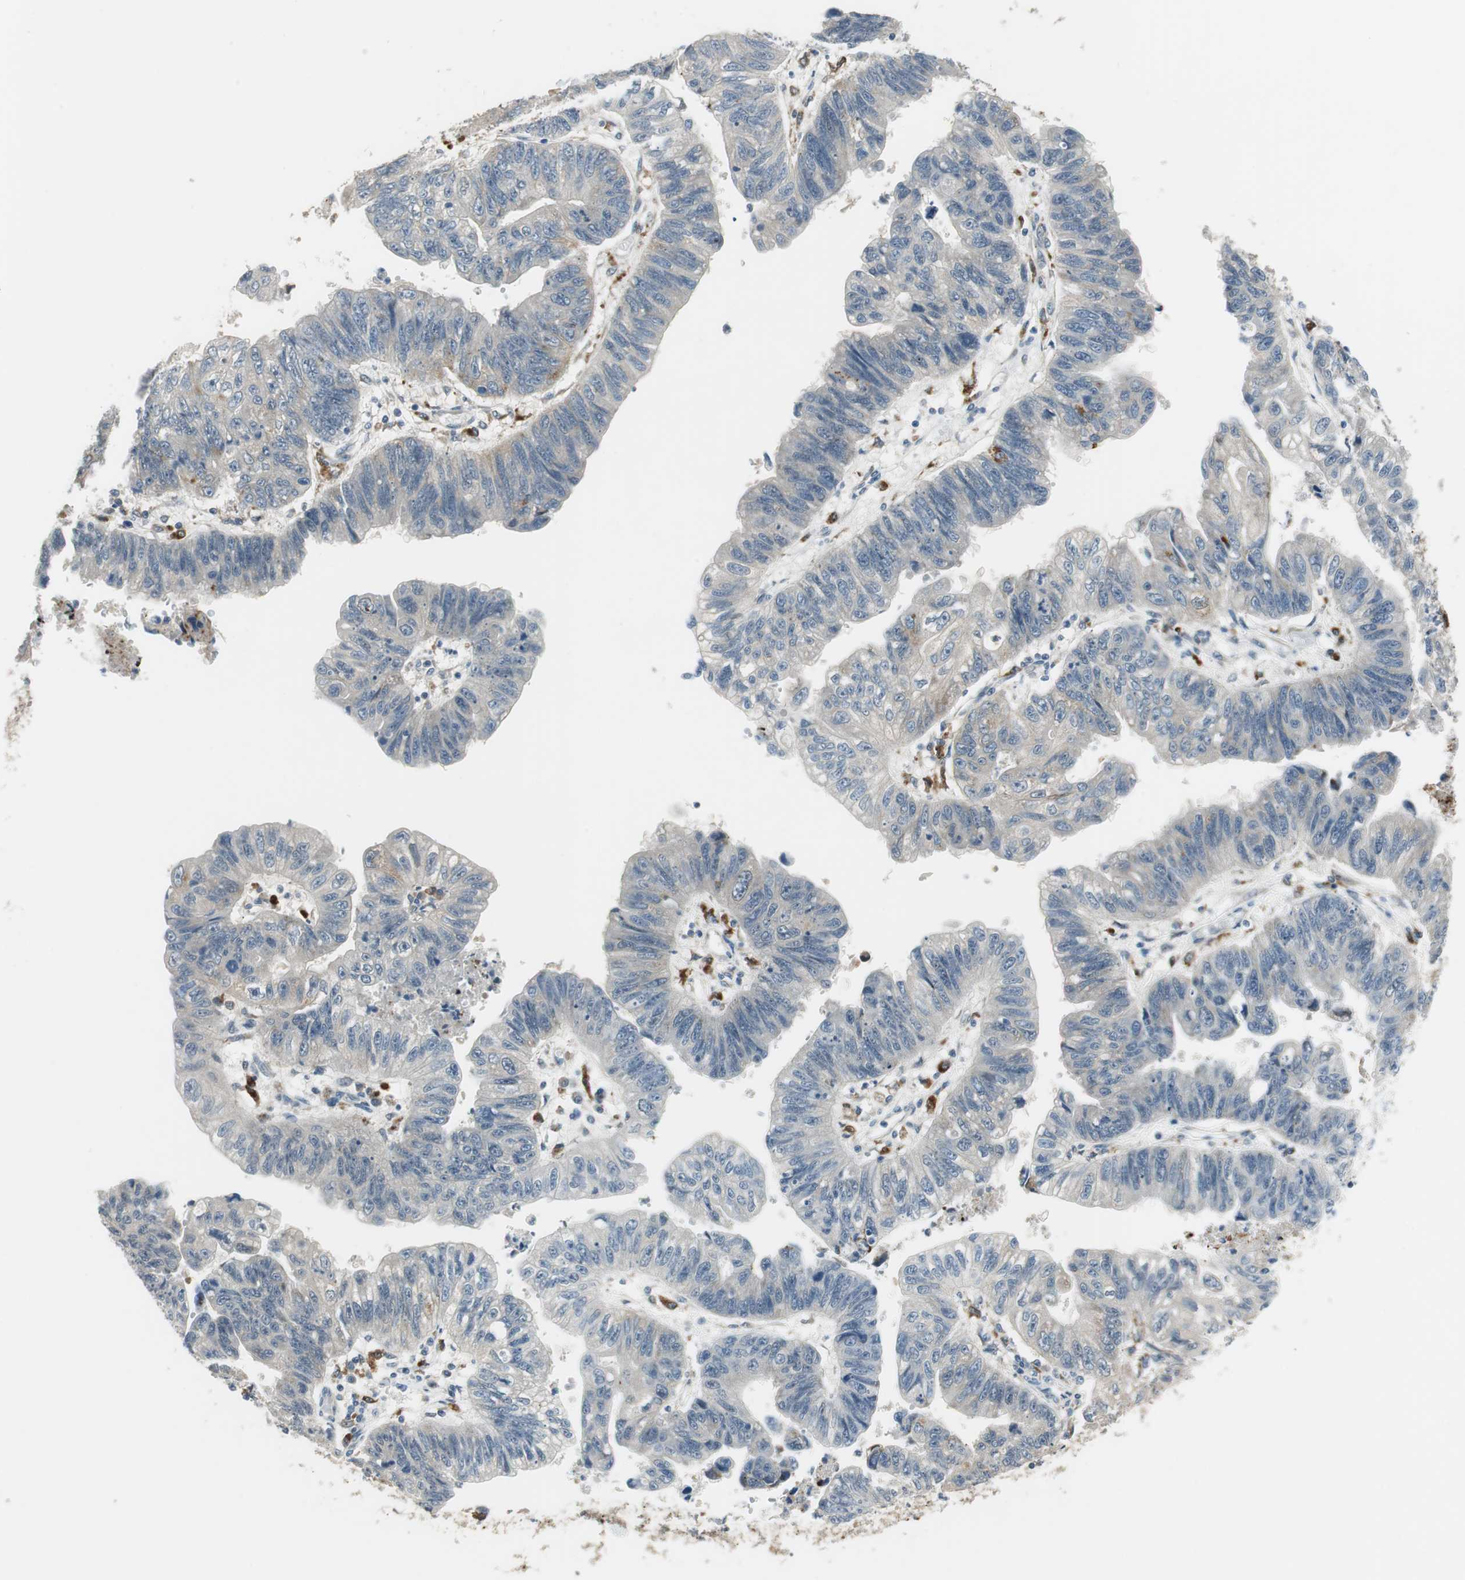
{"staining": {"intensity": "negative", "quantity": "none", "location": "none"}, "tissue": "stomach cancer", "cell_type": "Tumor cells", "image_type": "cancer", "snomed": [{"axis": "morphology", "description": "Adenocarcinoma, NOS"}, {"axis": "topography", "description": "Stomach"}], "caption": "Tumor cells show no significant protein expression in adenocarcinoma (stomach).", "gene": "NCK1", "patient": {"sex": "male", "age": 59}}